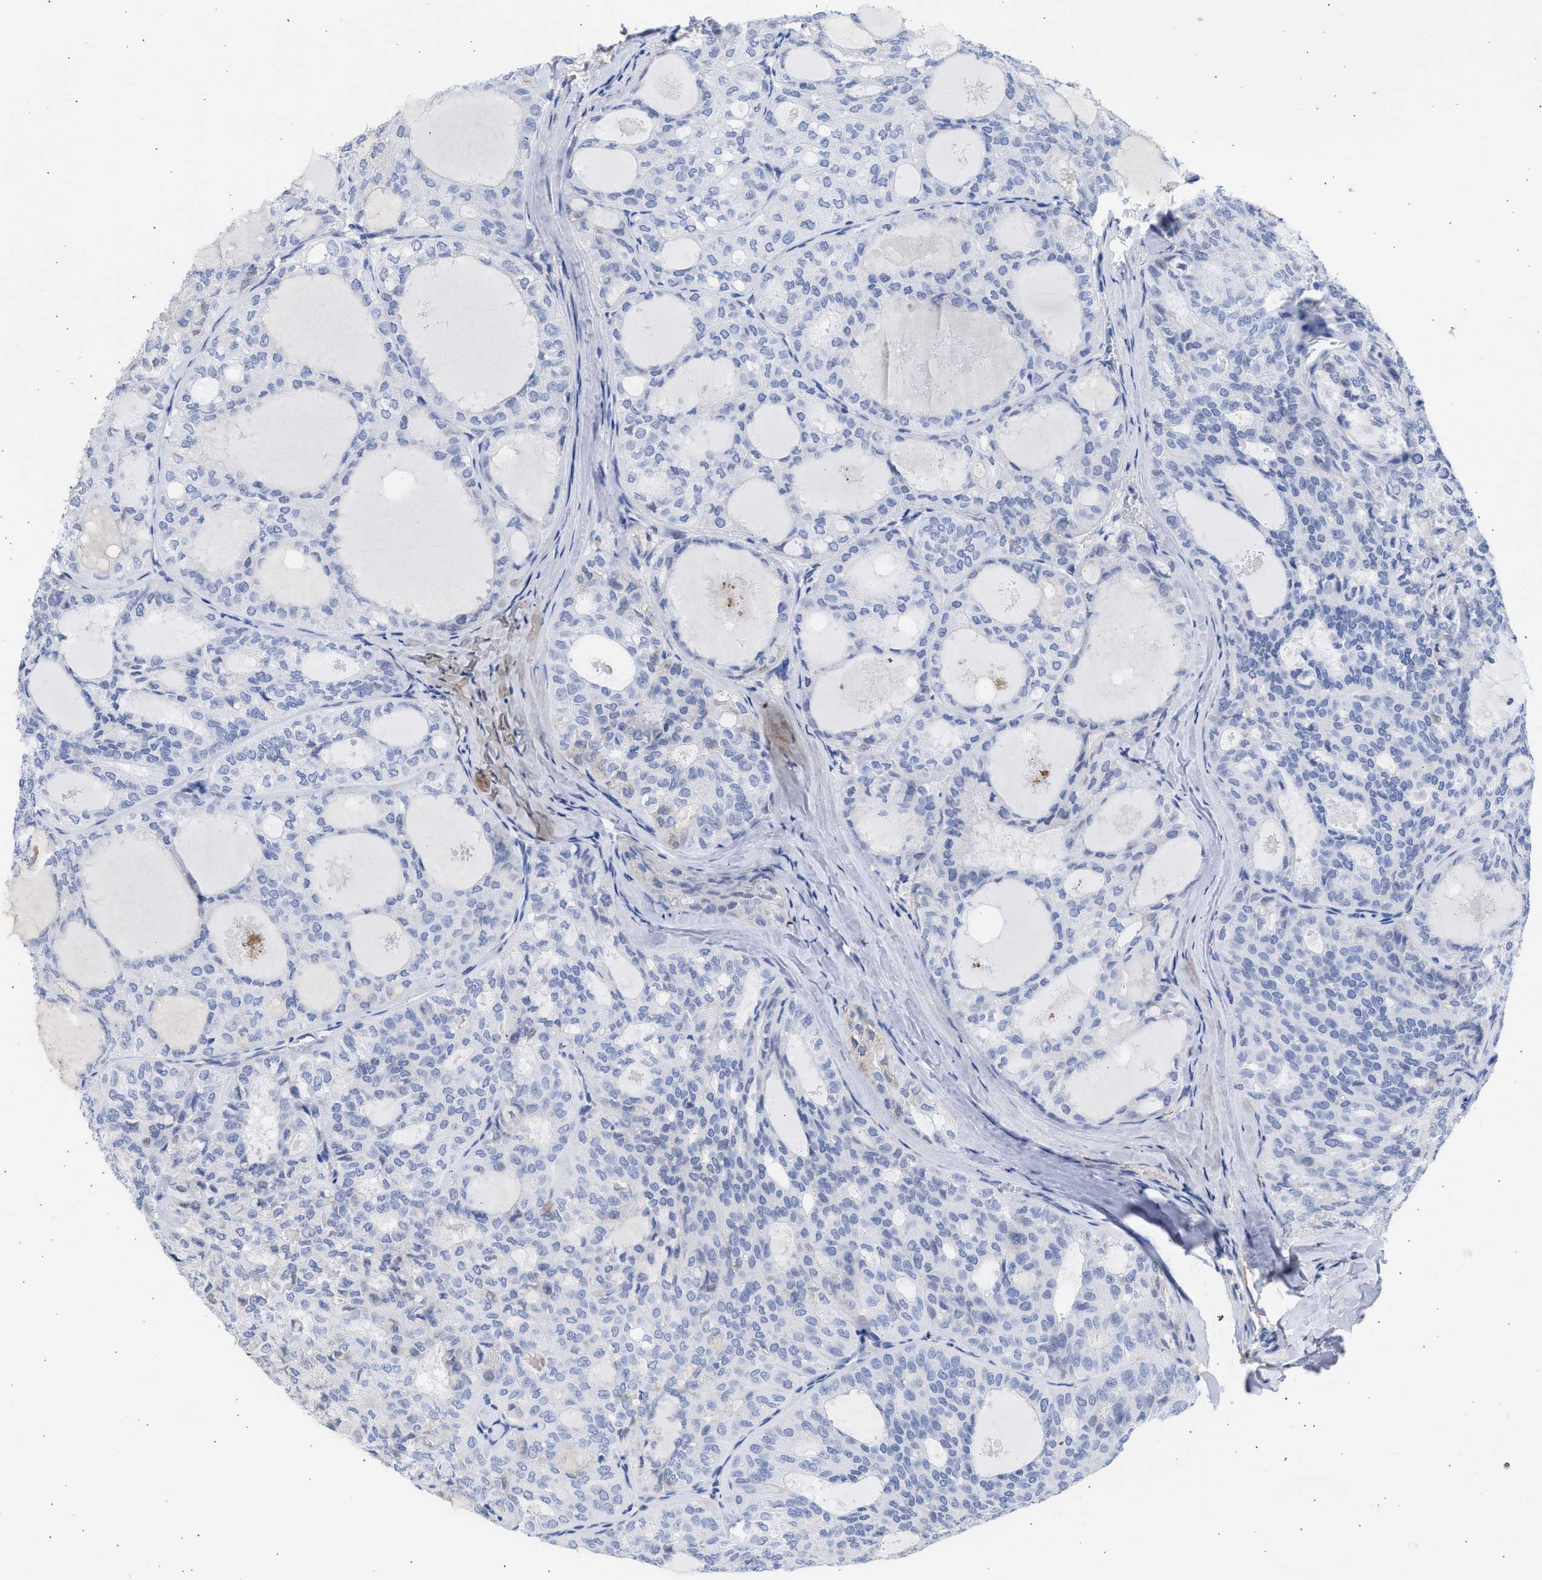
{"staining": {"intensity": "negative", "quantity": "none", "location": "none"}, "tissue": "thyroid cancer", "cell_type": "Tumor cells", "image_type": "cancer", "snomed": [{"axis": "morphology", "description": "Follicular adenoma carcinoma, NOS"}, {"axis": "topography", "description": "Thyroid gland"}], "caption": "Tumor cells are negative for brown protein staining in thyroid cancer.", "gene": "RSPH1", "patient": {"sex": "male", "age": 75}}